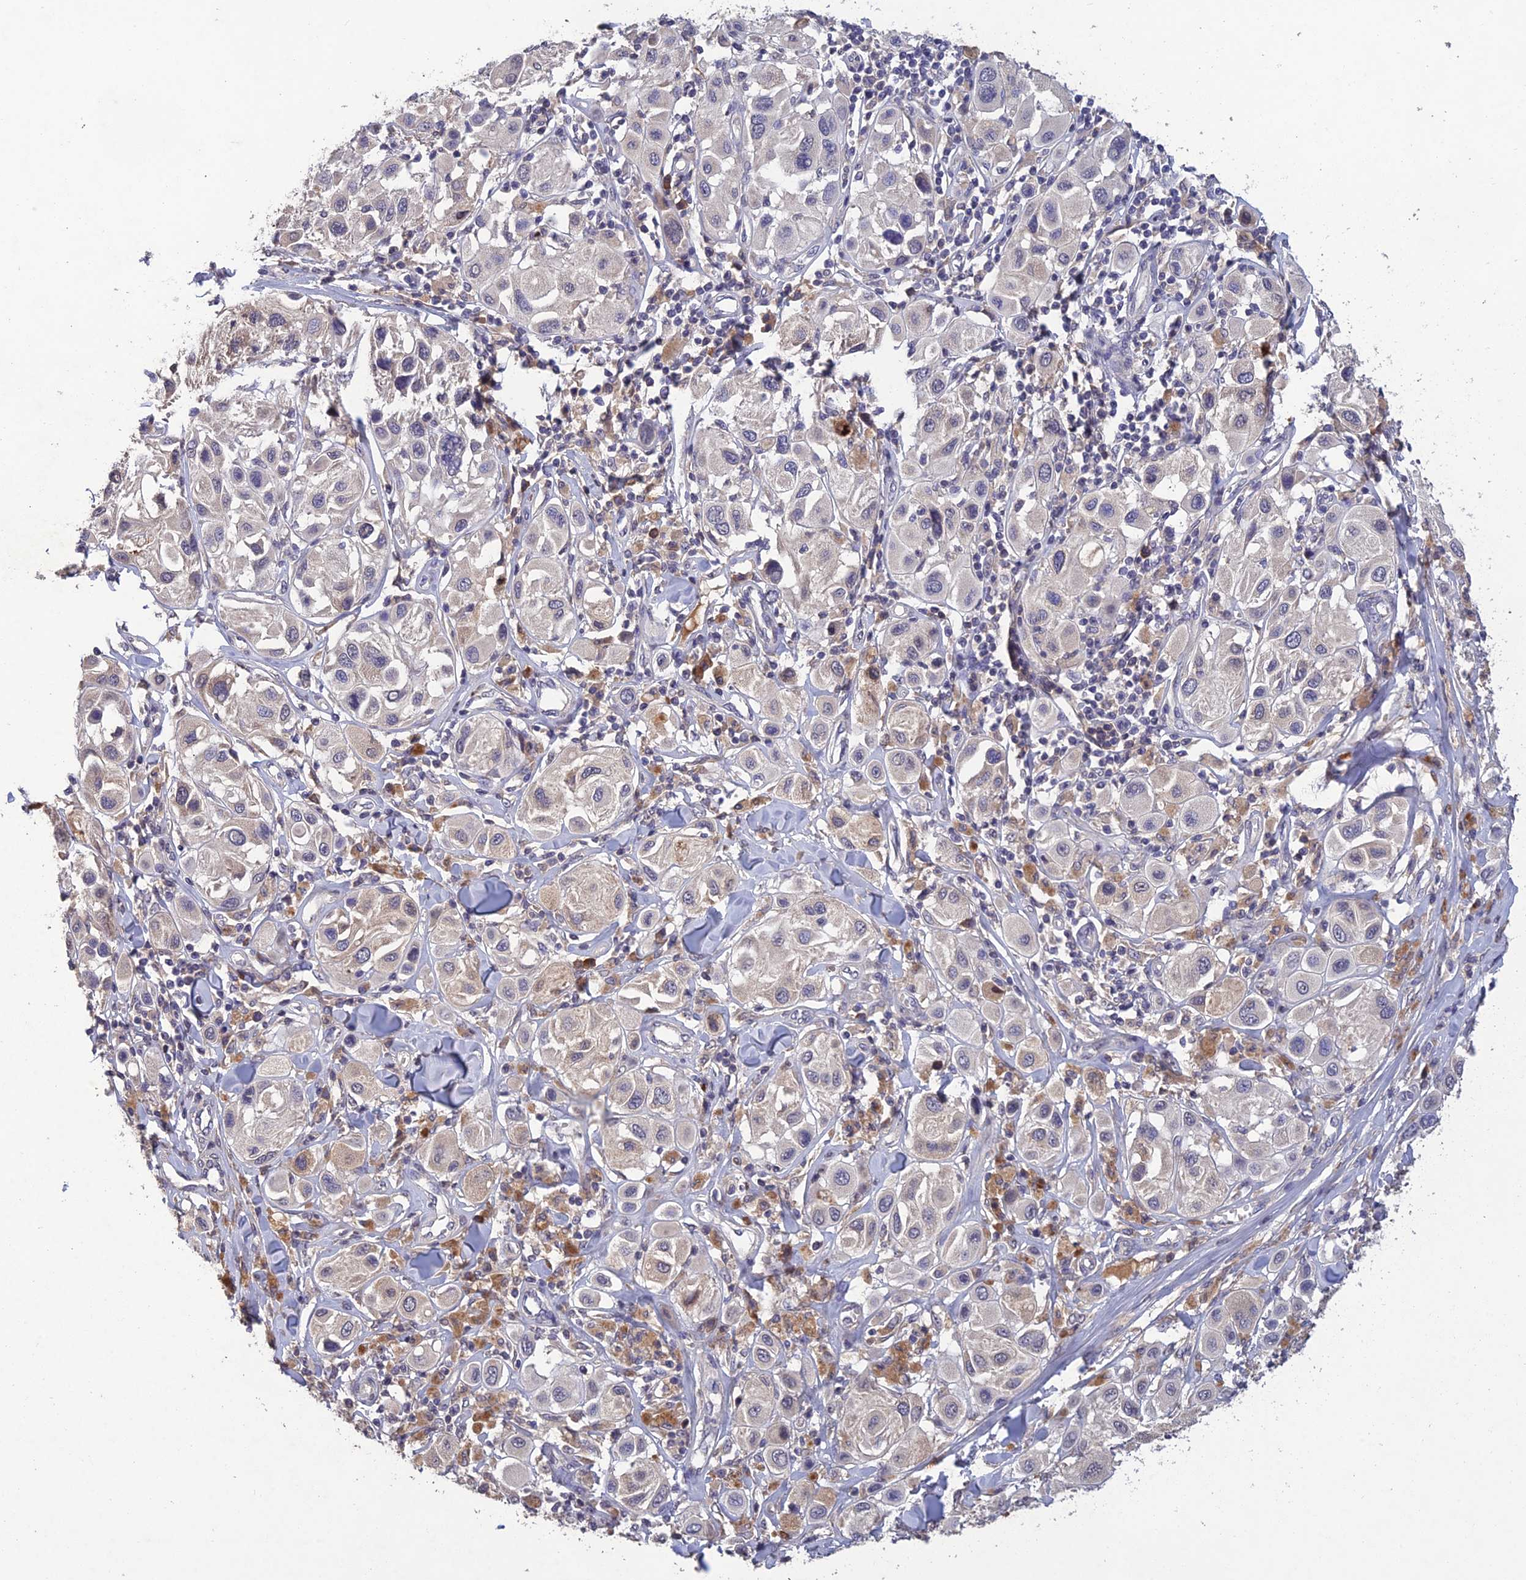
{"staining": {"intensity": "negative", "quantity": "none", "location": "none"}, "tissue": "melanoma", "cell_type": "Tumor cells", "image_type": "cancer", "snomed": [{"axis": "morphology", "description": "Malignant melanoma, Metastatic site"}, {"axis": "topography", "description": "Skin"}], "caption": "The histopathology image exhibits no staining of tumor cells in melanoma.", "gene": "SLC39A13", "patient": {"sex": "male", "age": 41}}